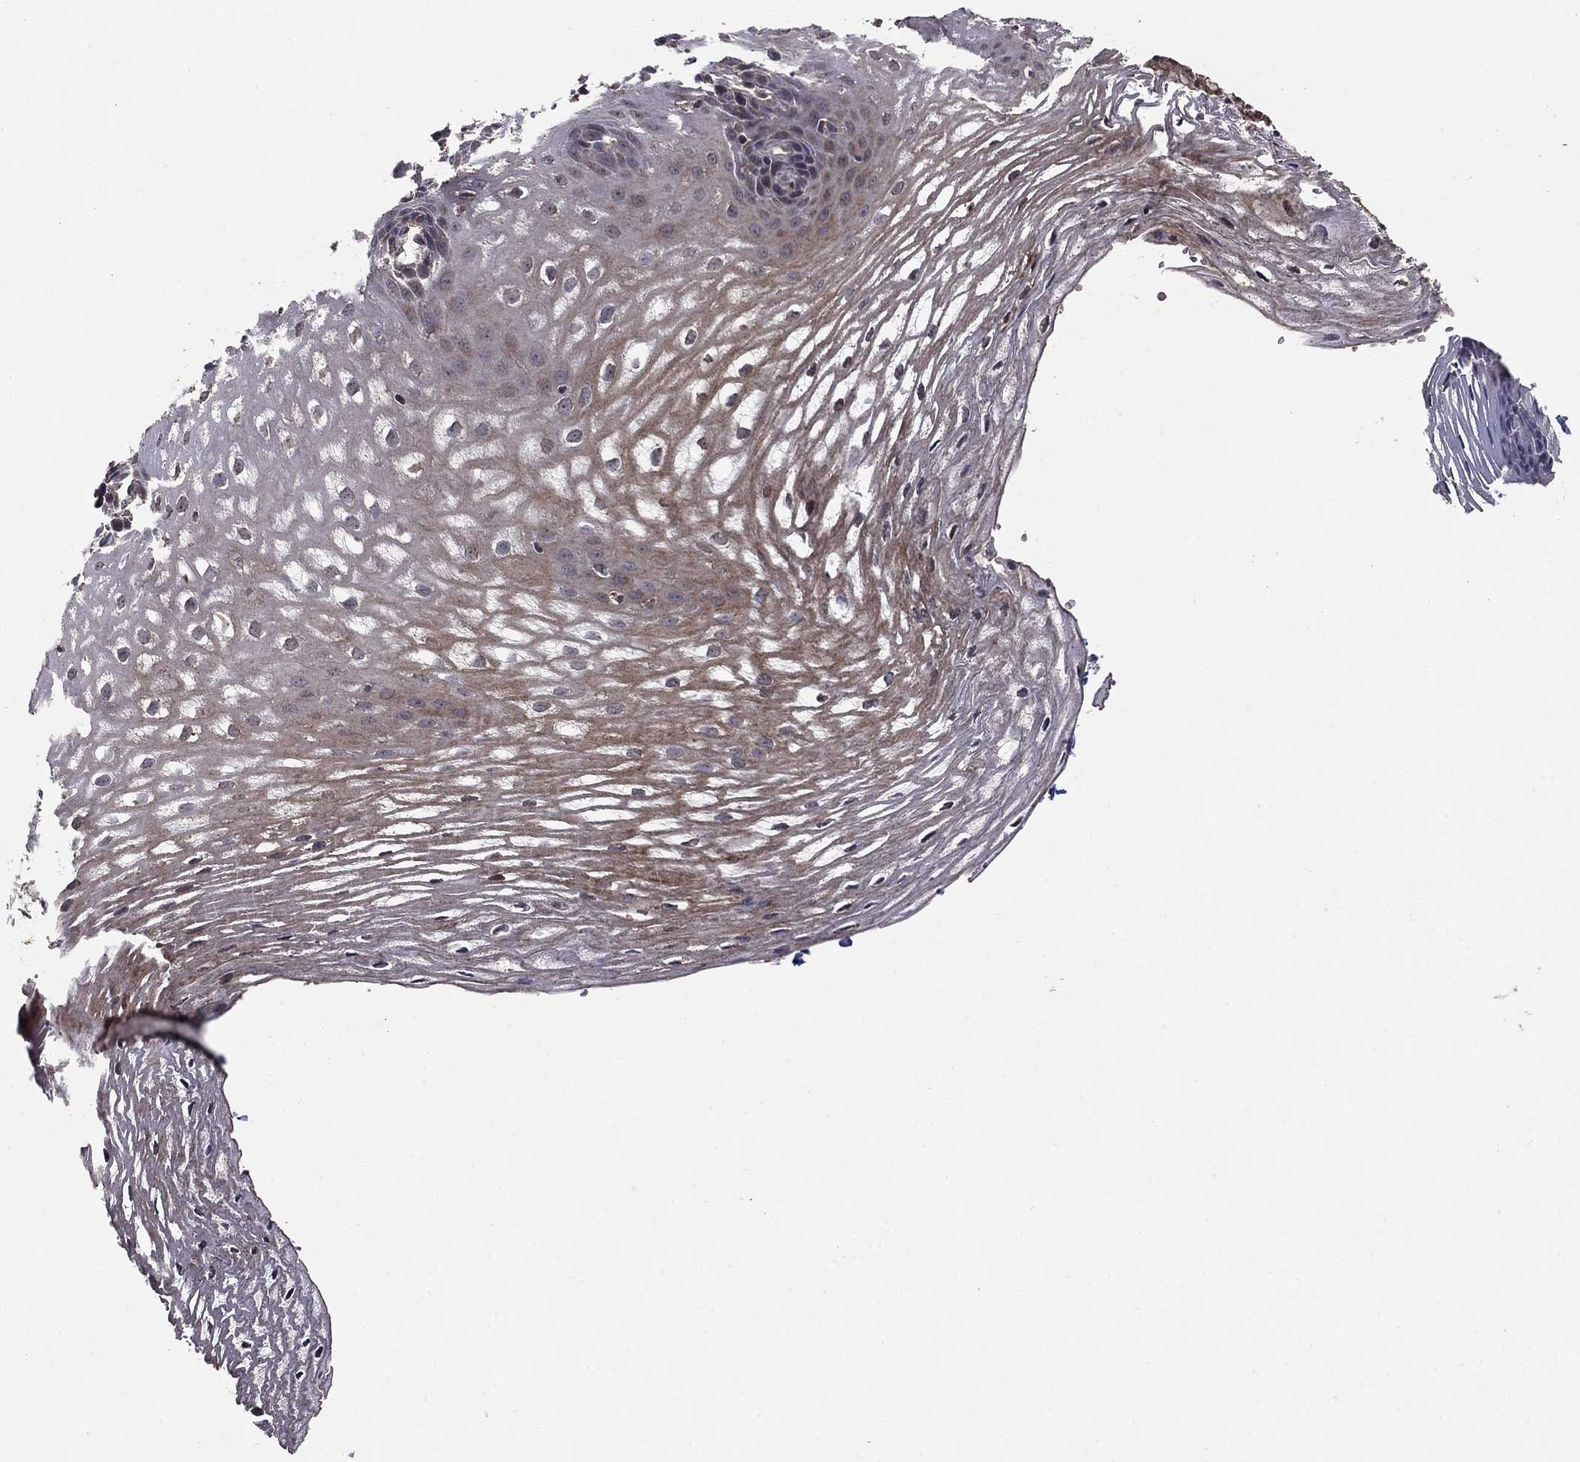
{"staining": {"intensity": "moderate", "quantity": "<25%", "location": "cytoplasmic/membranous"}, "tissue": "esophagus", "cell_type": "Squamous epithelial cells", "image_type": "normal", "snomed": [{"axis": "morphology", "description": "Normal tissue, NOS"}, {"axis": "topography", "description": "Esophagus"}], "caption": "Brown immunohistochemical staining in benign esophagus reveals moderate cytoplasmic/membranous expression in about <25% of squamous epithelial cells. The protein of interest is stained brown, and the nuclei are stained in blue (DAB (3,3'-diaminobenzidine) IHC with brightfield microscopy, high magnification).", "gene": "SLC2A13", "patient": {"sex": "male", "age": 72}}